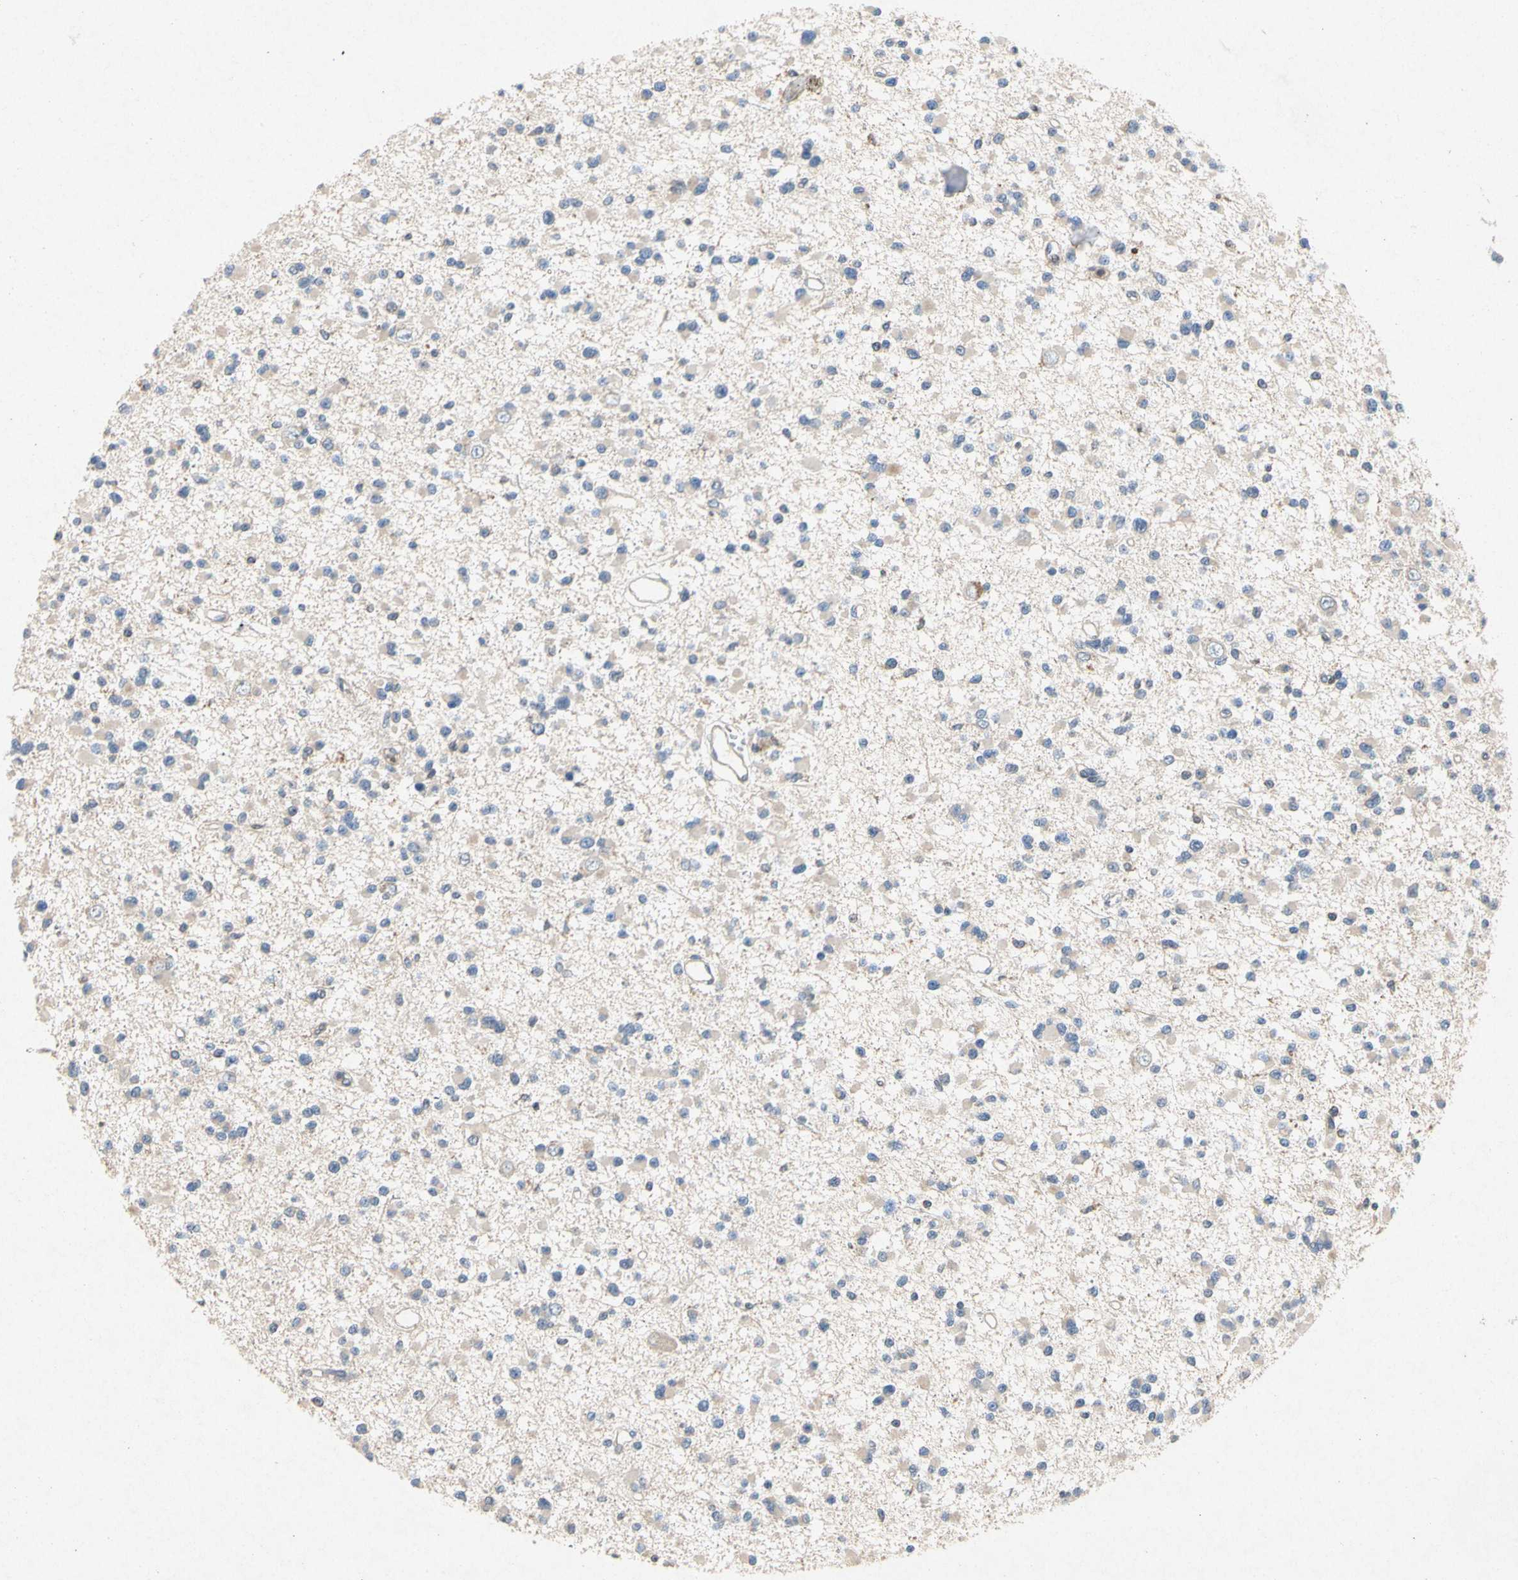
{"staining": {"intensity": "weak", "quantity": "<25%", "location": "cytoplasmic/membranous"}, "tissue": "glioma", "cell_type": "Tumor cells", "image_type": "cancer", "snomed": [{"axis": "morphology", "description": "Glioma, malignant, Low grade"}, {"axis": "topography", "description": "Brain"}], "caption": "IHC photomicrograph of neoplastic tissue: human glioma stained with DAB shows no significant protein staining in tumor cells. (Stains: DAB immunohistochemistry (IHC) with hematoxylin counter stain, Microscopy: brightfield microscopy at high magnification).", "gene": "RPS6KA1", "patient": {"sex": "female", "age": 22}}